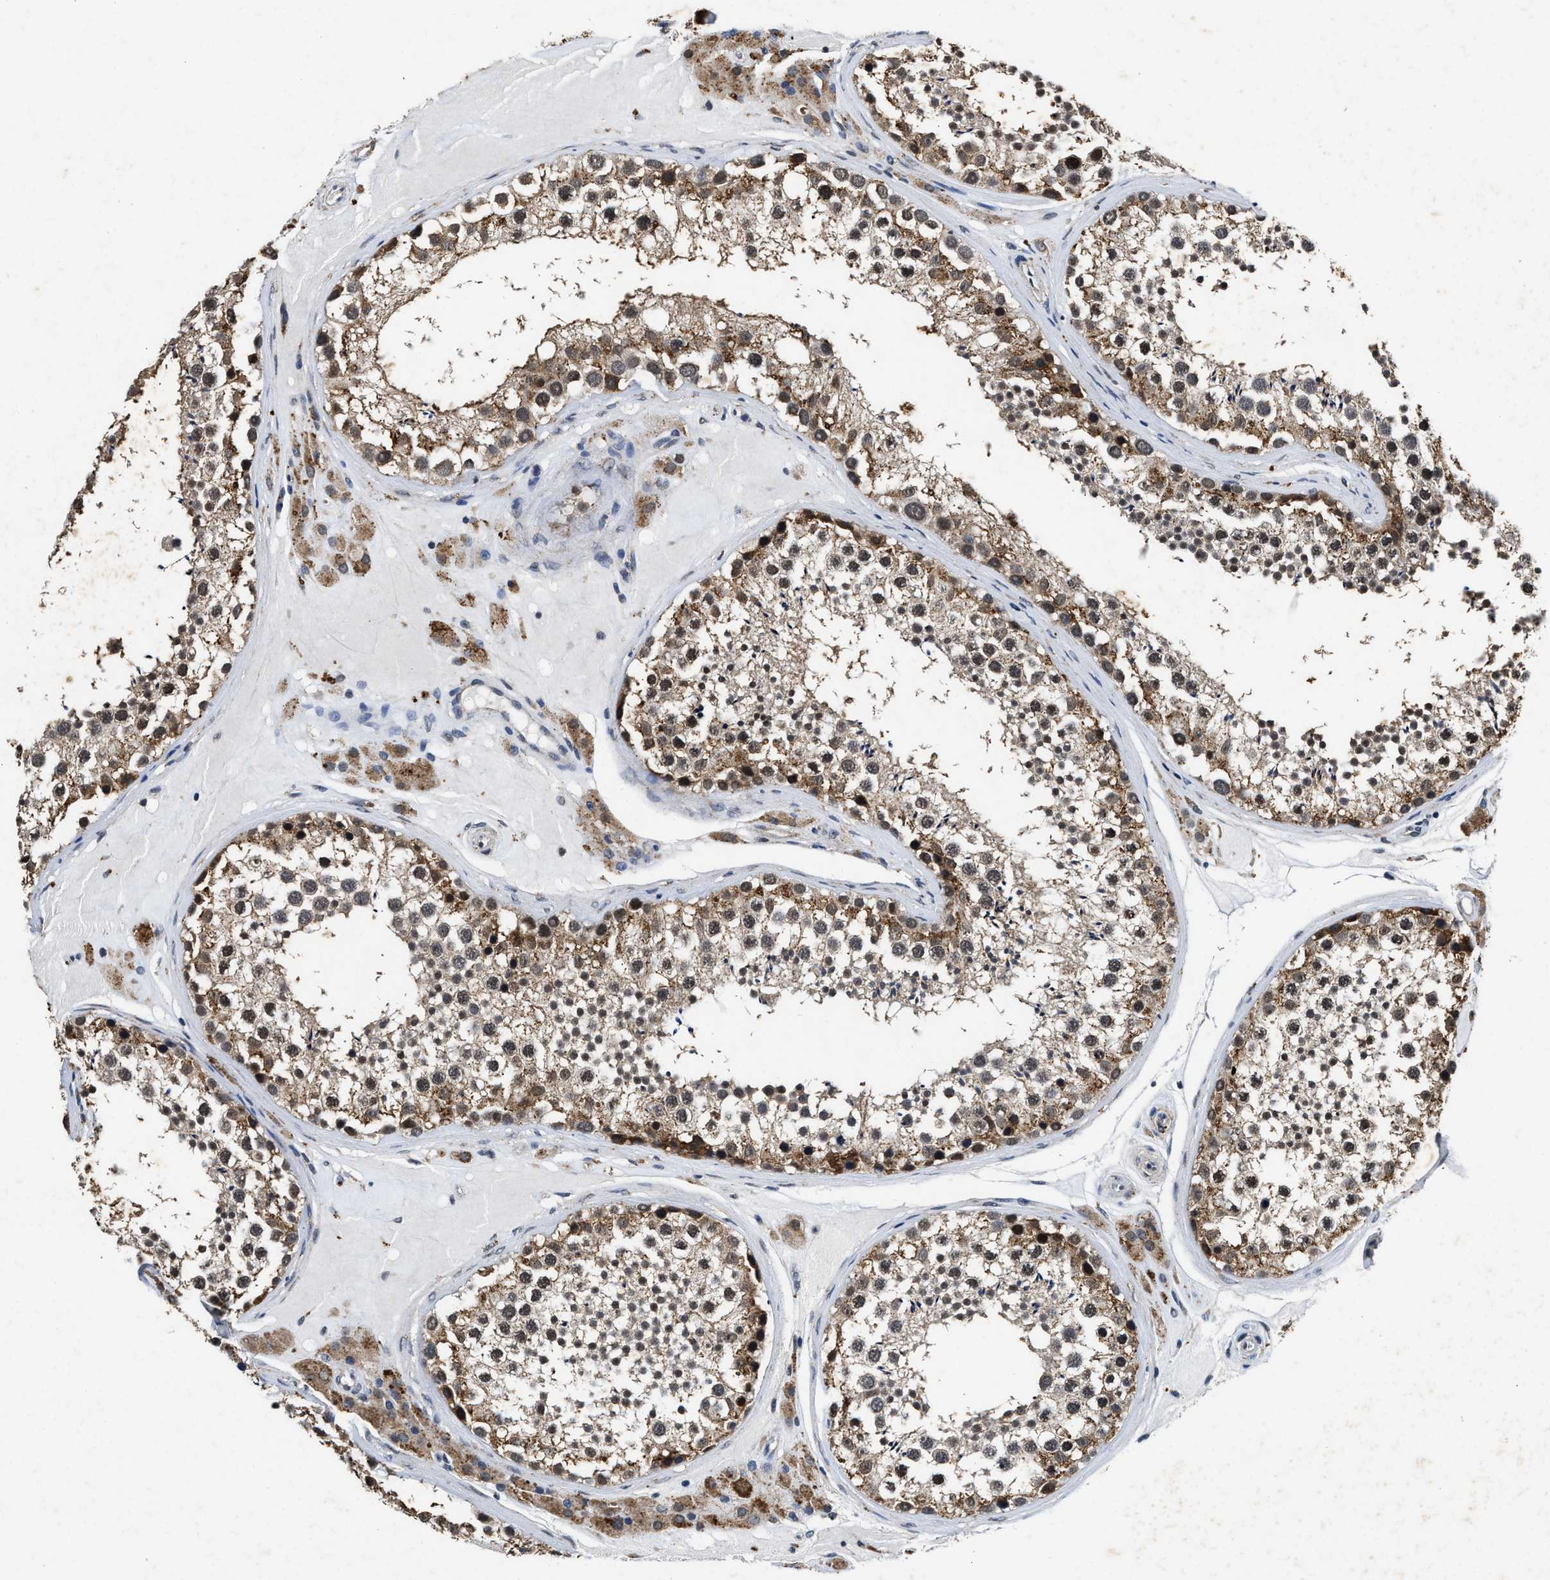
{"staining": {"intensity": "weak", "quantity": "25%-75%", "location": "cytoplasmic/membranous,nuclear"}, "tissue": "testis", "cell_type": "Cells in seminiferous ducts", "image_type": "normal", "snomed": [{"axis": "morphology", "description": "Normal tissue, NOS"}, {"axis": "topography", "description": "Testis"}], "caption": "Immunohistochemistry (DAB (3,3'-diaminobenzidine)) staining of unremarkable testis reveals weak cytoplasmic/membranous,nuclear protein positivity in about 25%-75% of cells in seminiferous ducts.", "gene": "ACOX1", "patient": {"sex": "male", "age": 46}}